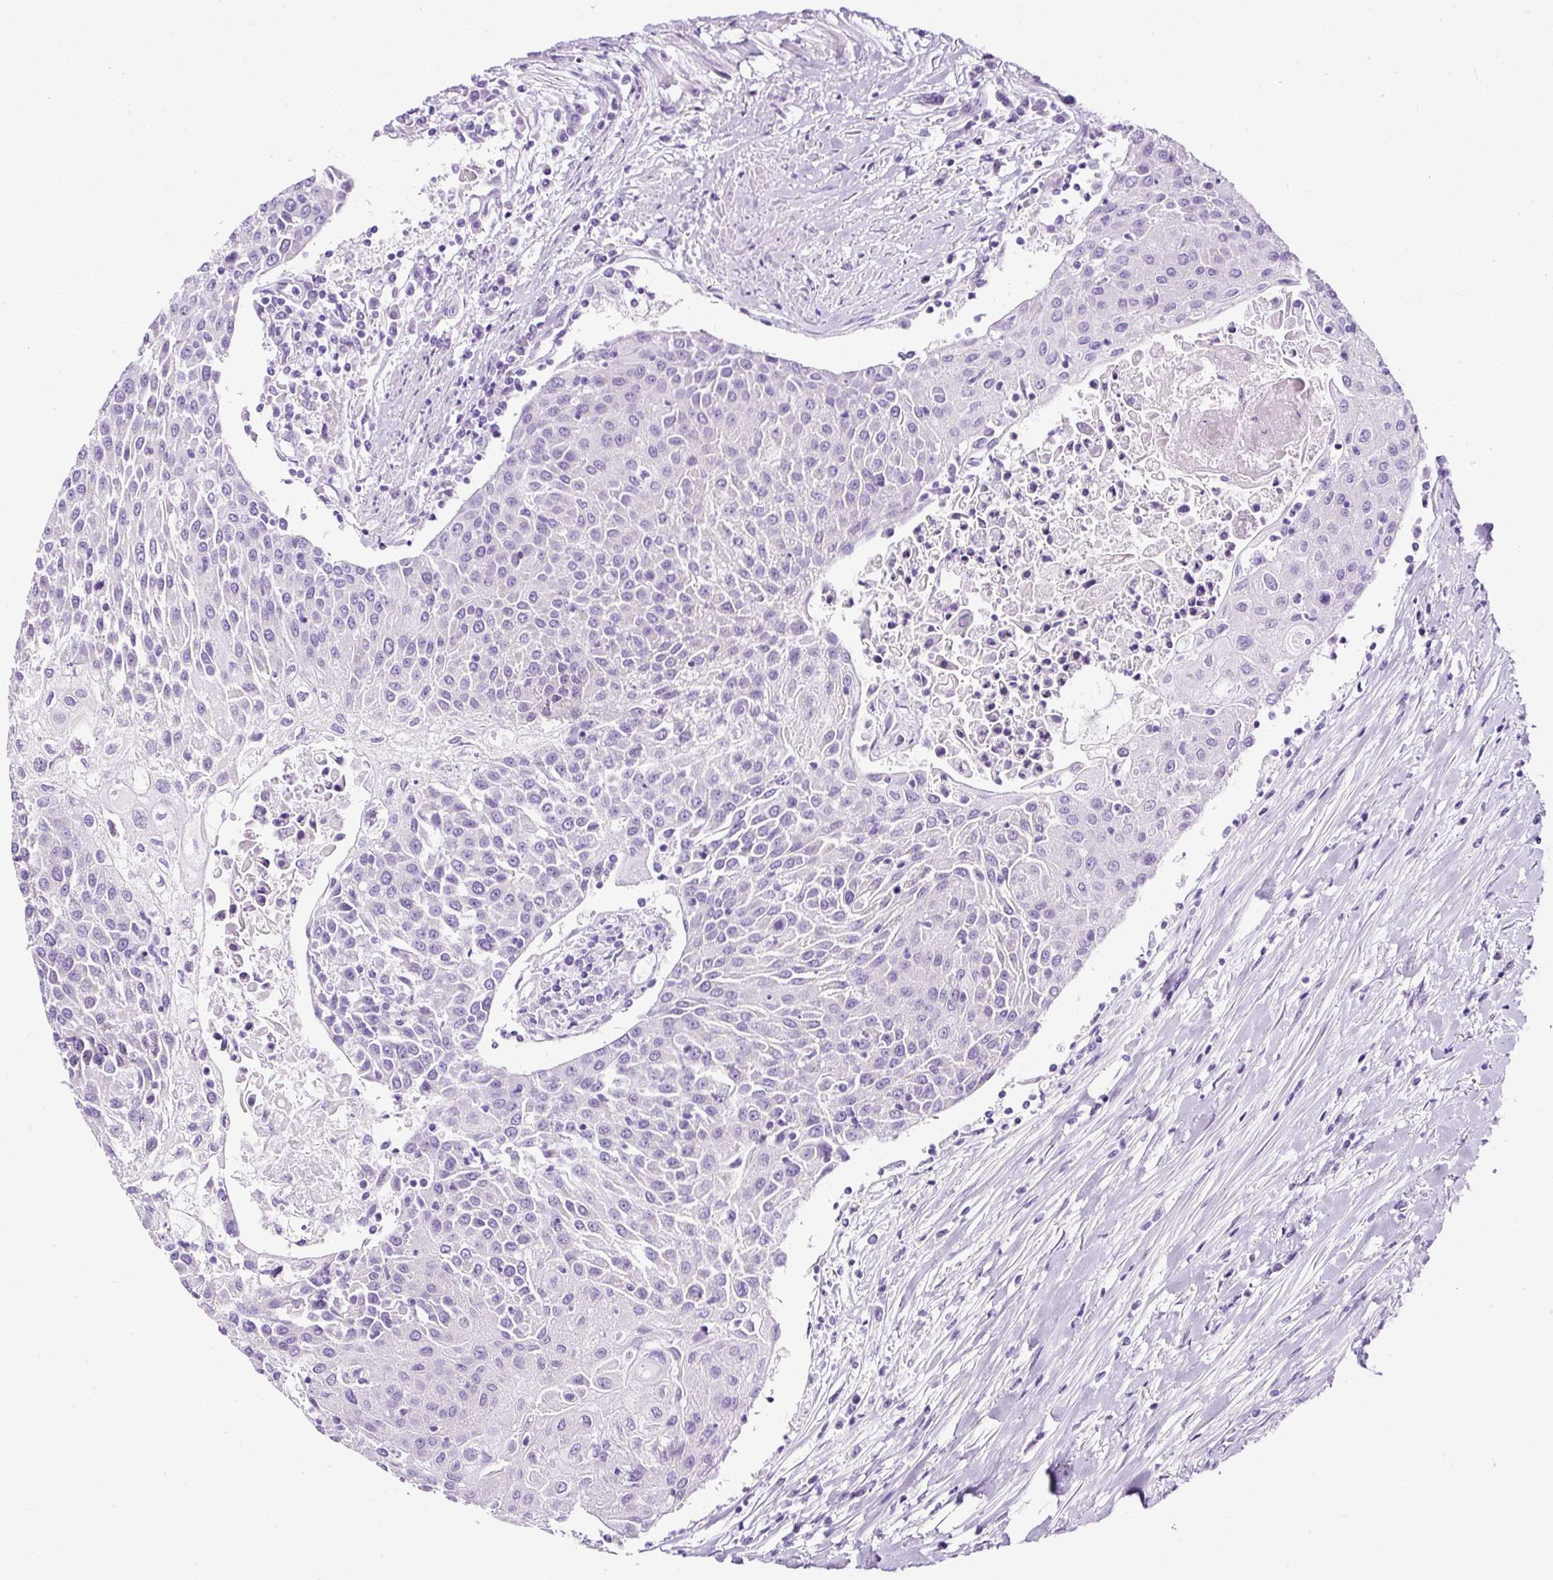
{"staining": {"intensity": "negative", "quantity": "none", "location": "none"}, "tissue": "urothelial cancer", "cell_type": "Tumor cells", "image_type": "cancer", "snomed": [{"axis": "morphology", "description": "Urothelial carcinoma, High grade"}, {"axis": "topography", "description": "Urinary bladder"}], "caption": "Tumor cells are negative for protein expression in human urothelial cancer.", "gene": "STOX2", "patient": {"sex": "female", "age": 85}}